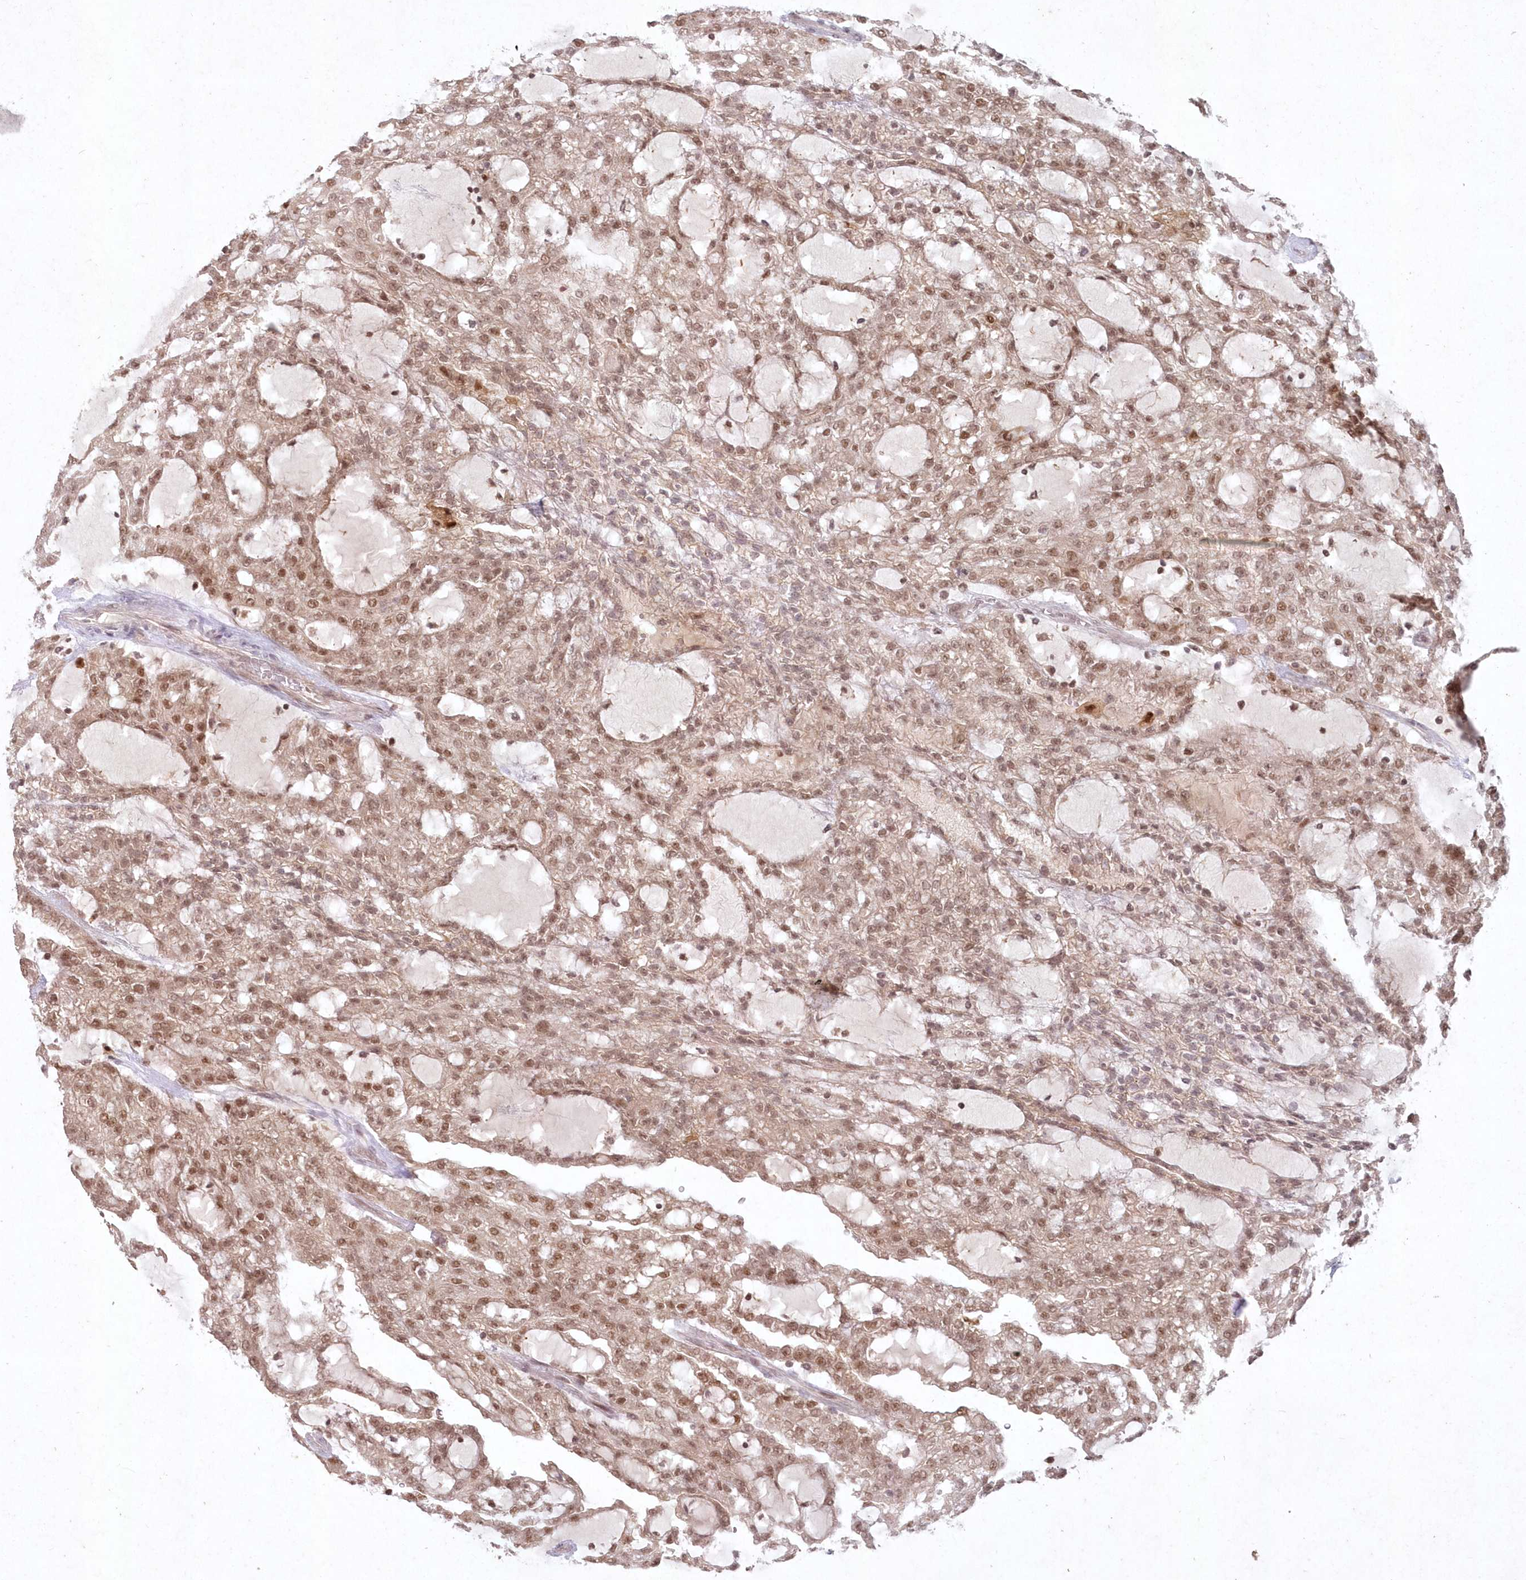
{"staining": {"intensity": "moderate", "quantity": ">75%", "location": "nuclear"}, "tissue": "renal cancer", "cell_type": "Tumor cells", "image_type": "cancer", "snomed": [{"axis": "morphology", "description": "Adenocarcinoma, NOS"}, {"axis": "topography", "description": "Kidney"}], "caption": "DAB (3,3'-diaminobenzidine) immunohistochemical staining of human renal cancer (adenocarcinoma) shows moderate nuclear protein staining in approximately >75% of tumor cells.", "gene": "ASCC1", "patient": {"sex": "male", "age": 63}}